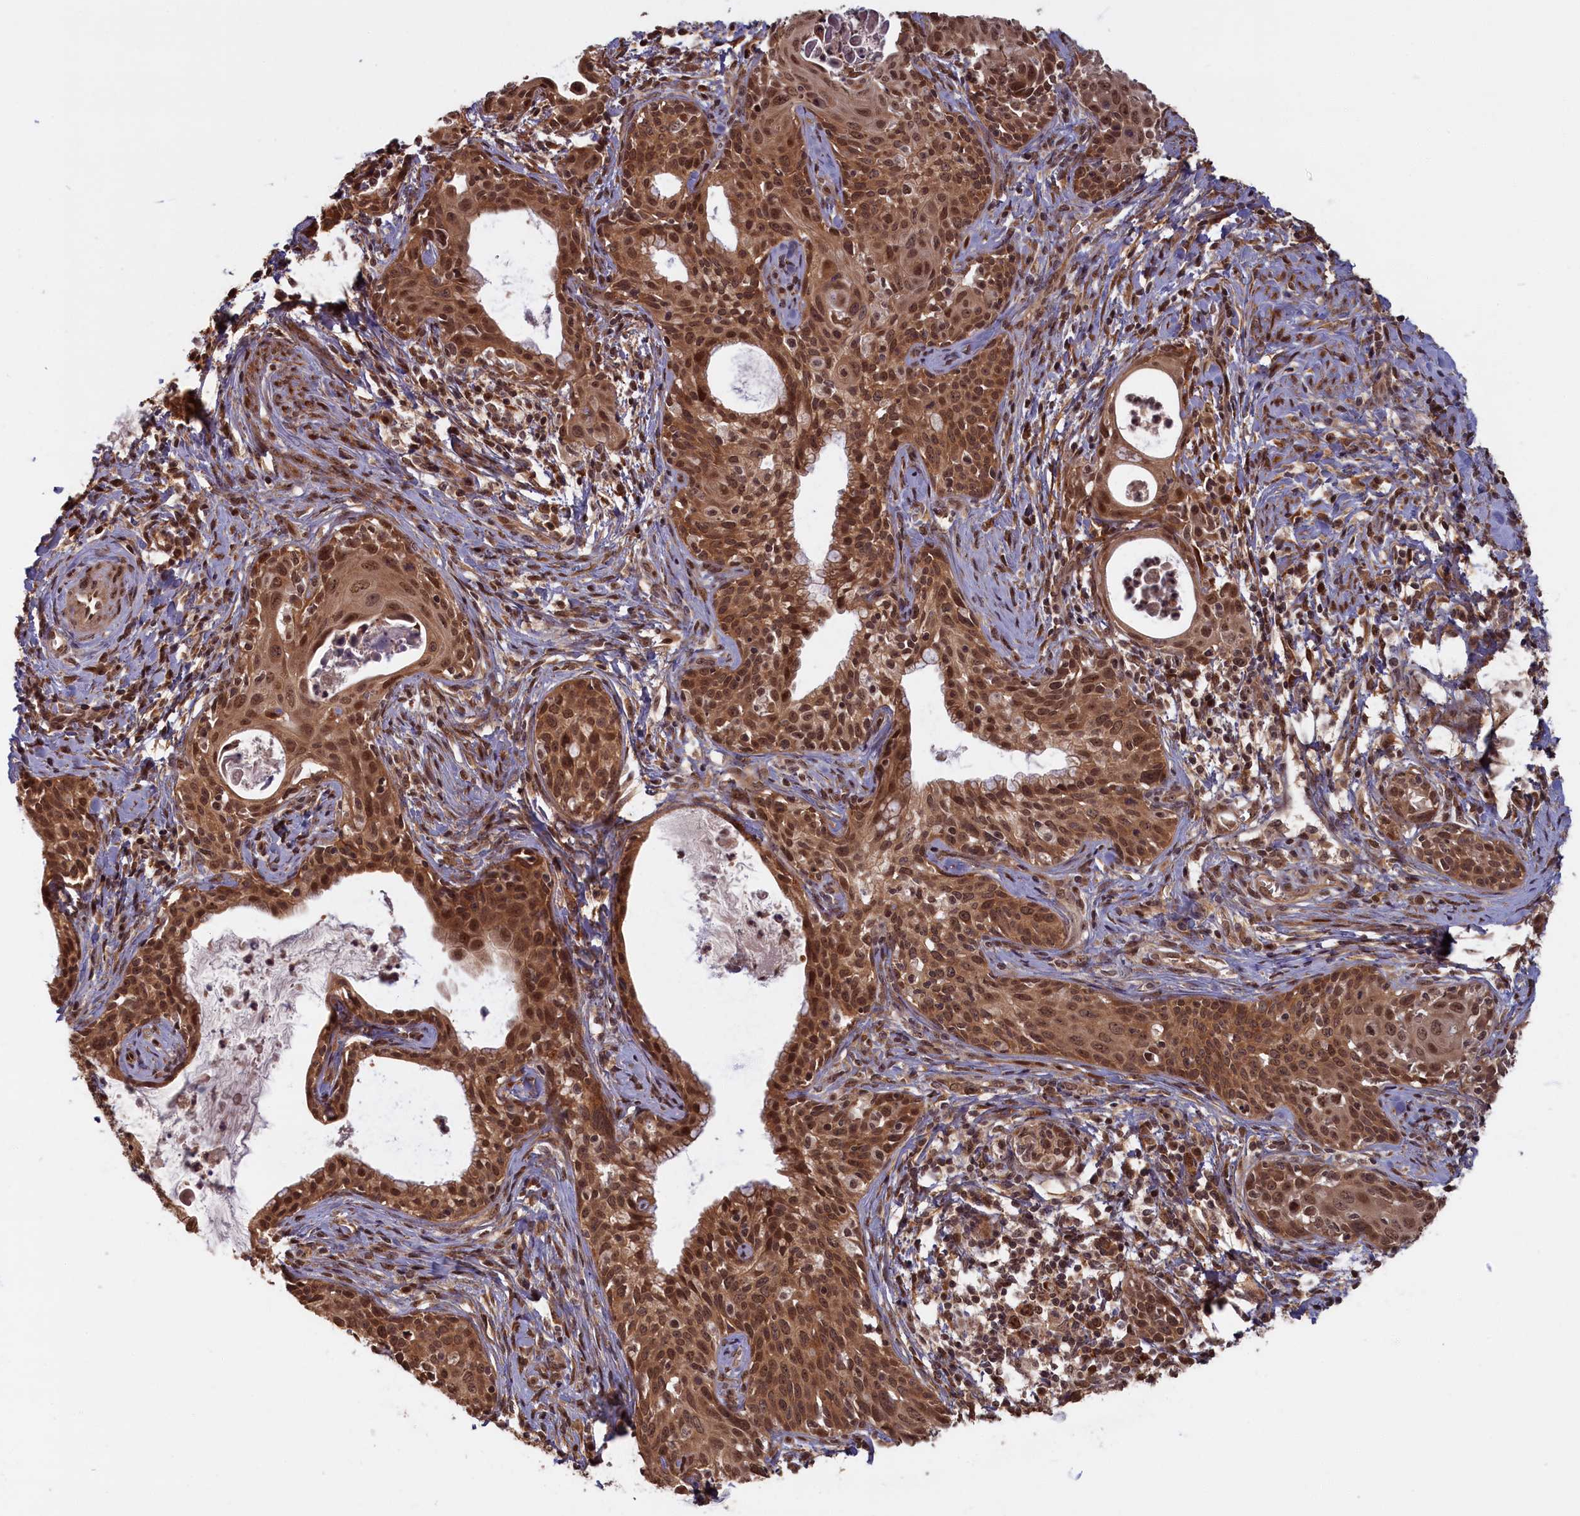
{"staining": {"intensity": "strong", "quantity": ">75%", "location": "cytoplasmic/membranous,nuclear"}, "tissue": "cervical cancer", "cell_type": "Tumor cells", "image_type": "cancer", "snomed": [{"axis": "morphology", "description": "Squamous cell carcinoma, NOS"}, {"axis": "topography", "description": "Cervix"}], "caption": "Tumor cells reveal strong cytoplasmic/membranous and nuclear expression in about >75% of cells in cervical squamous cell carcinoma. The staining was performed using DAB, with brown indicating positive protein expression. Nuclei are stained blue with hematoxylin.", "gene": "HIF3A", "patient": {"sex": "female", "age": 52}}